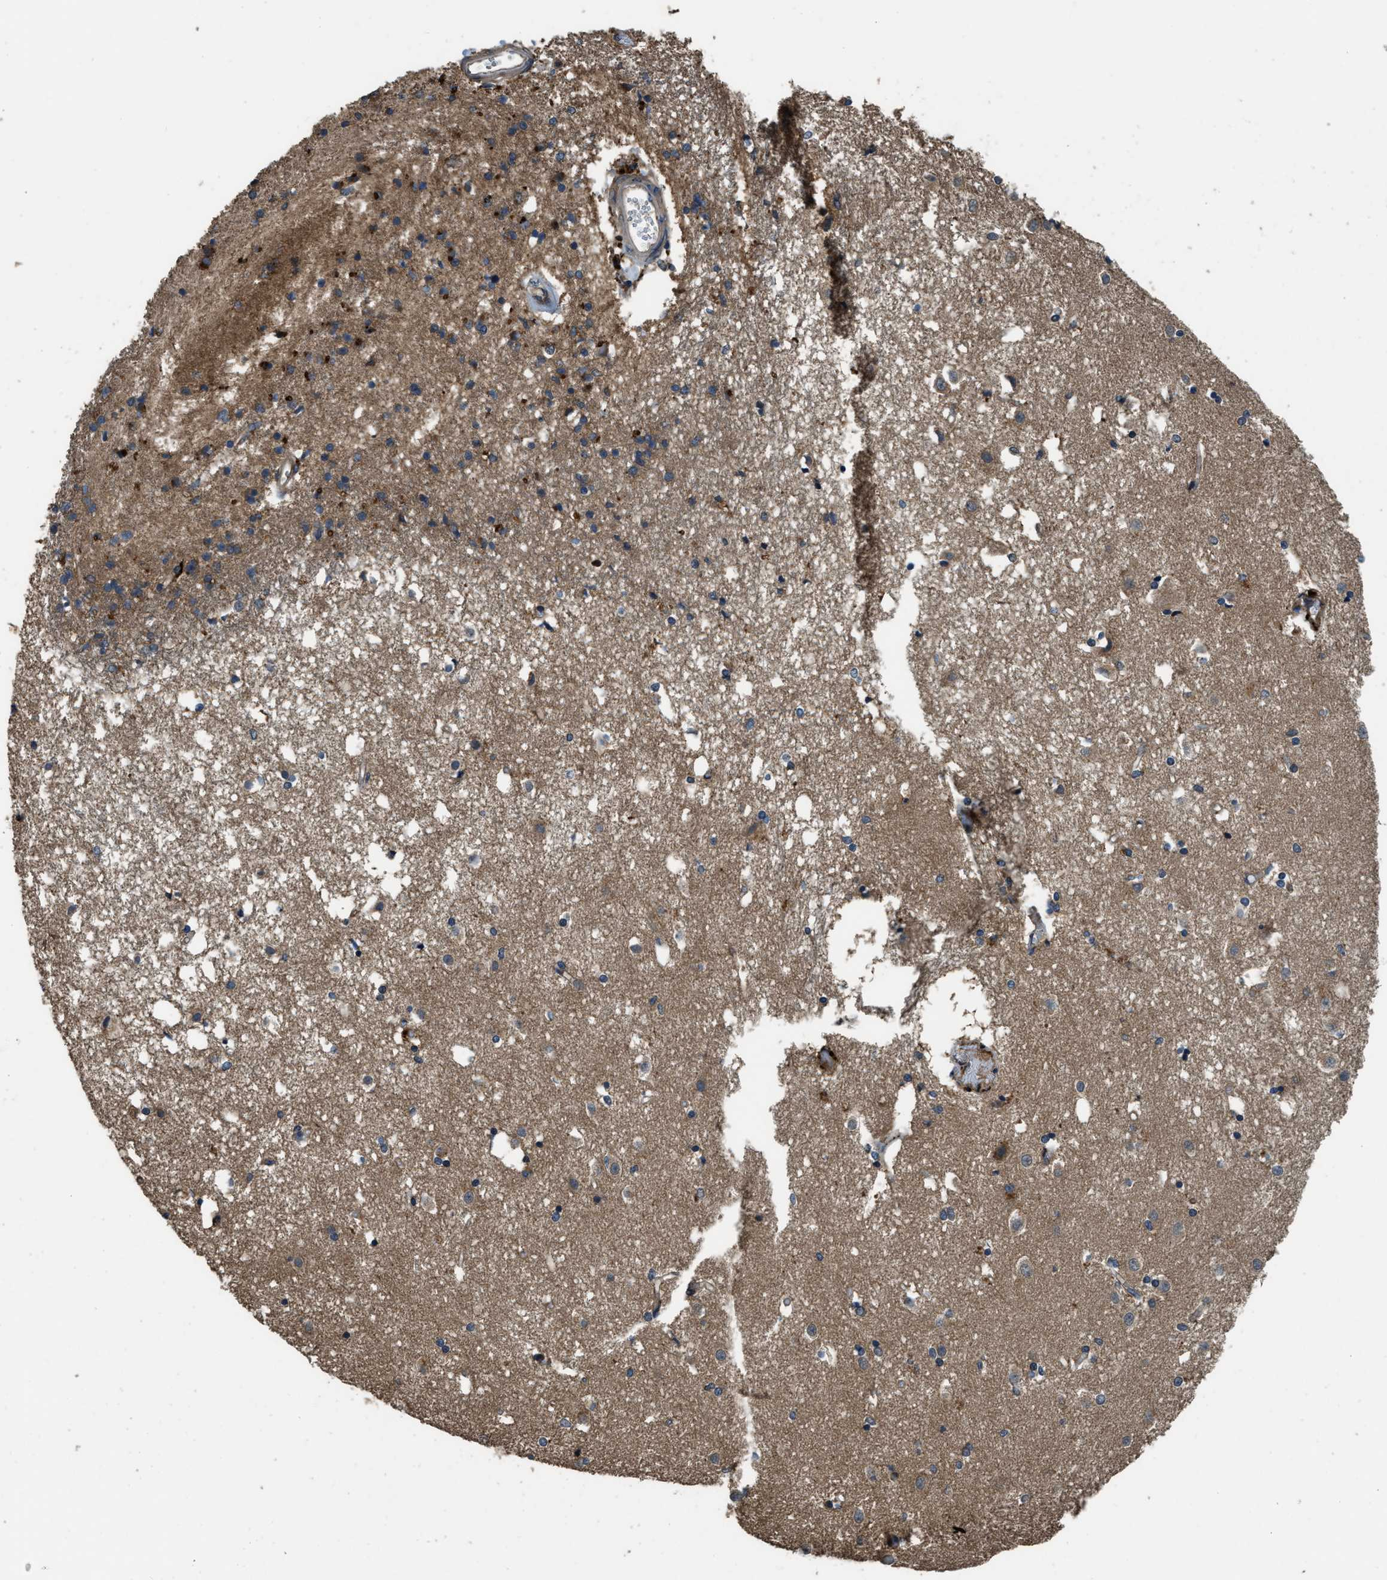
{"staining": {"intensity": "strong", "quantity": "25%-75%", "location": "cytoplasmic/membranous"}, "tissue": "caudate", "cell_type": "Glial cells", "image_type": "normal", "snomed": [{"axis": "morphology", "description": "Normal tissue, NOS"}, {"axis": "topography", "description": "Lateral ventricle wall"}], "caption": "This micrograph reveals IHC staining of benign human caudate, with high strong cytoplasmic/membranous positivity in about 25%-75% of glial cells.", "gene": "GGH", "patient": {"sex": "male", "age": 45}}